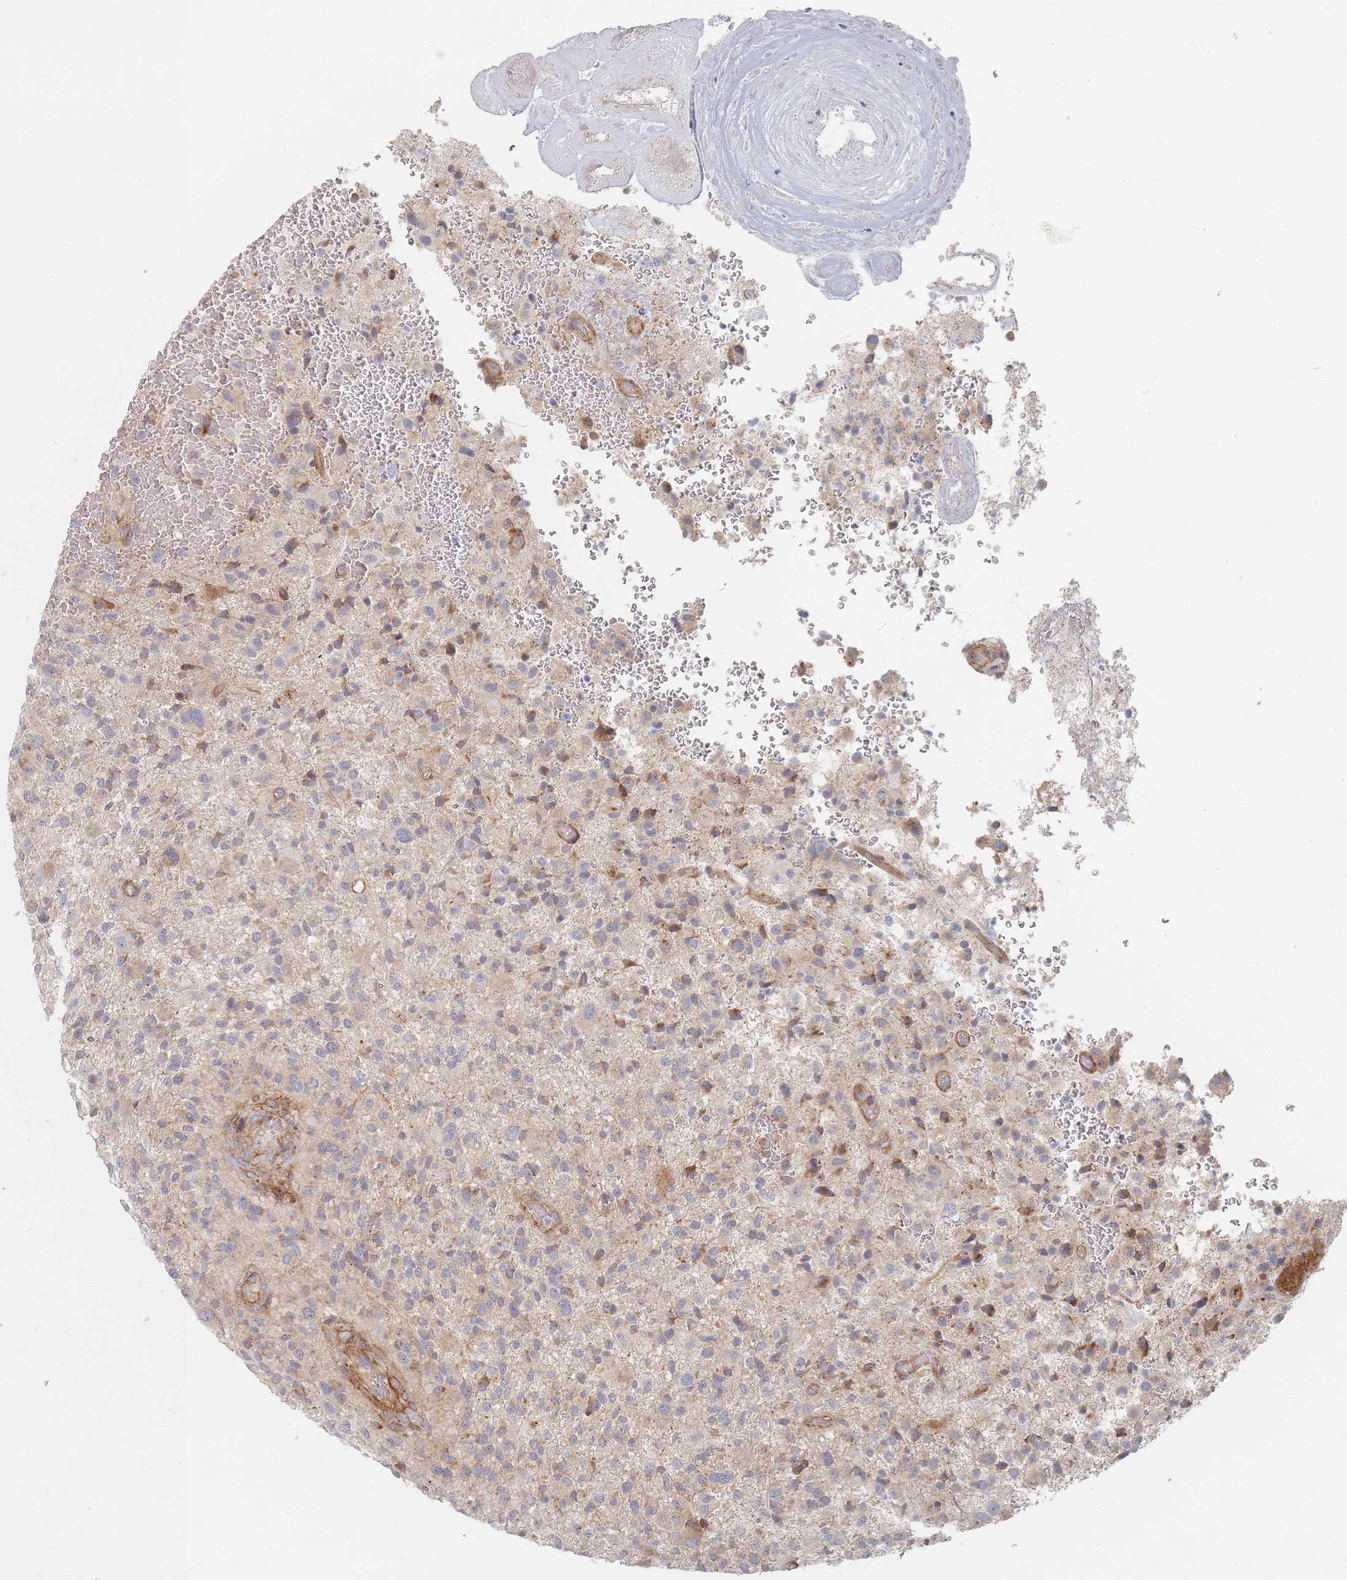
{"staining": {"intensity": "negative", "quantity": "none", "location": "none"}, "tissue": "glioma", "cell_type": "Tumor cells", "image_type": "cancer", "snomed": [{"axis": "morphology", "description": "Glioma, malignant, High grade"}, {"axis": "topography", "description": "Brain"}], "caption": "Malignant high-grade glioma was stained to show a protein in brown. There is no significant positivity in tumor cells.", "gene": "ZNF852", "patient": {"sex": "male", "age": 47}}